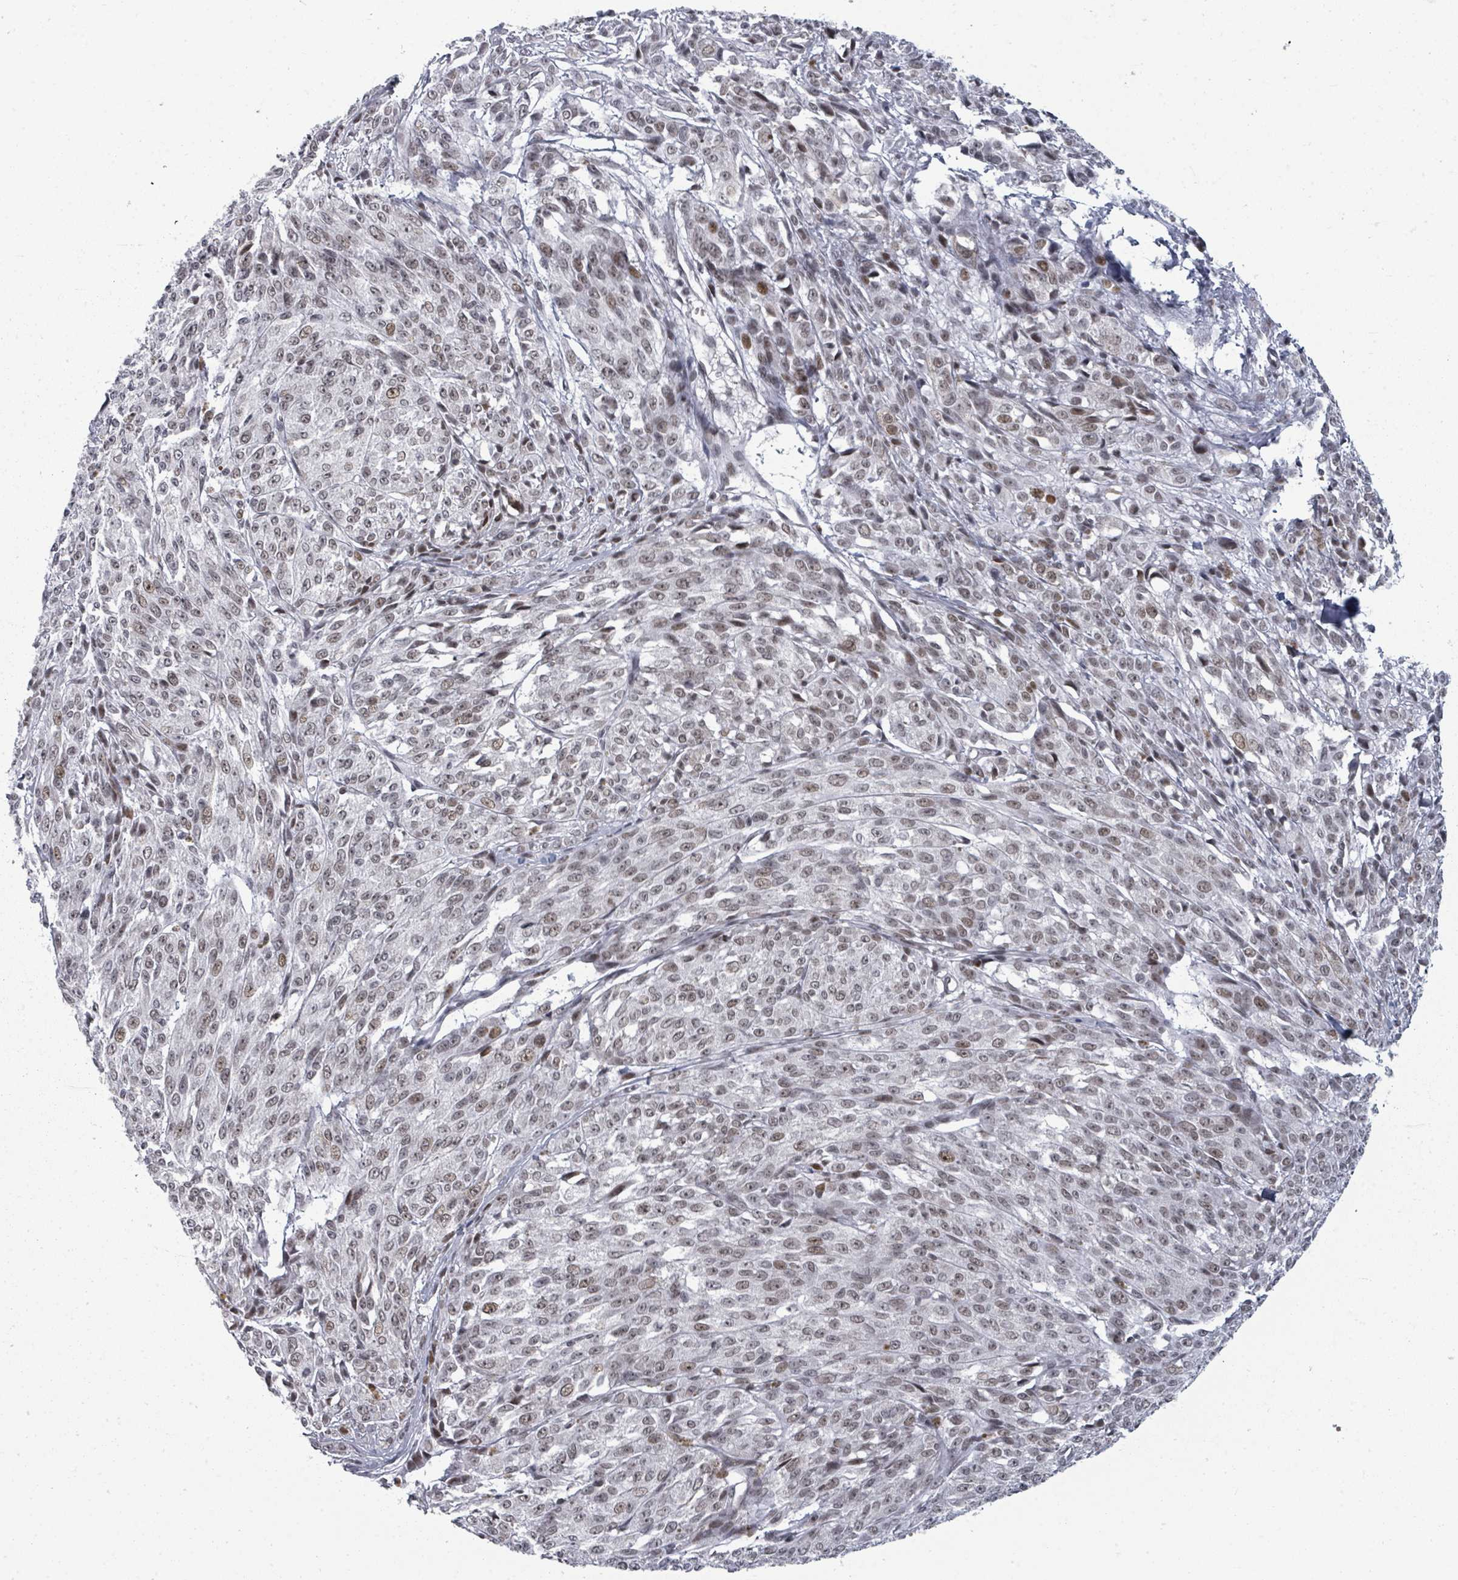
{"staining": {"intensity": "weak", "quantity": "25%-75%", "location": "nuclear"}, "tissue": "melanoma", "cell_type": "Tumor cells", "image_type": "cancer", "snomed": [{"axis": "morphology", "description": "Malignant melanoma, NOS"}, {"axis": "topography", "description": "Skin"}], "caption": "This micrograph reveals immunohistochemistry (IHC) staining of human melanoma, with low weak nuclear staining in about 25%-75% of tumor cells.", "gene": "ERCC5", "patient": {"sex": "female", "age": 52}}